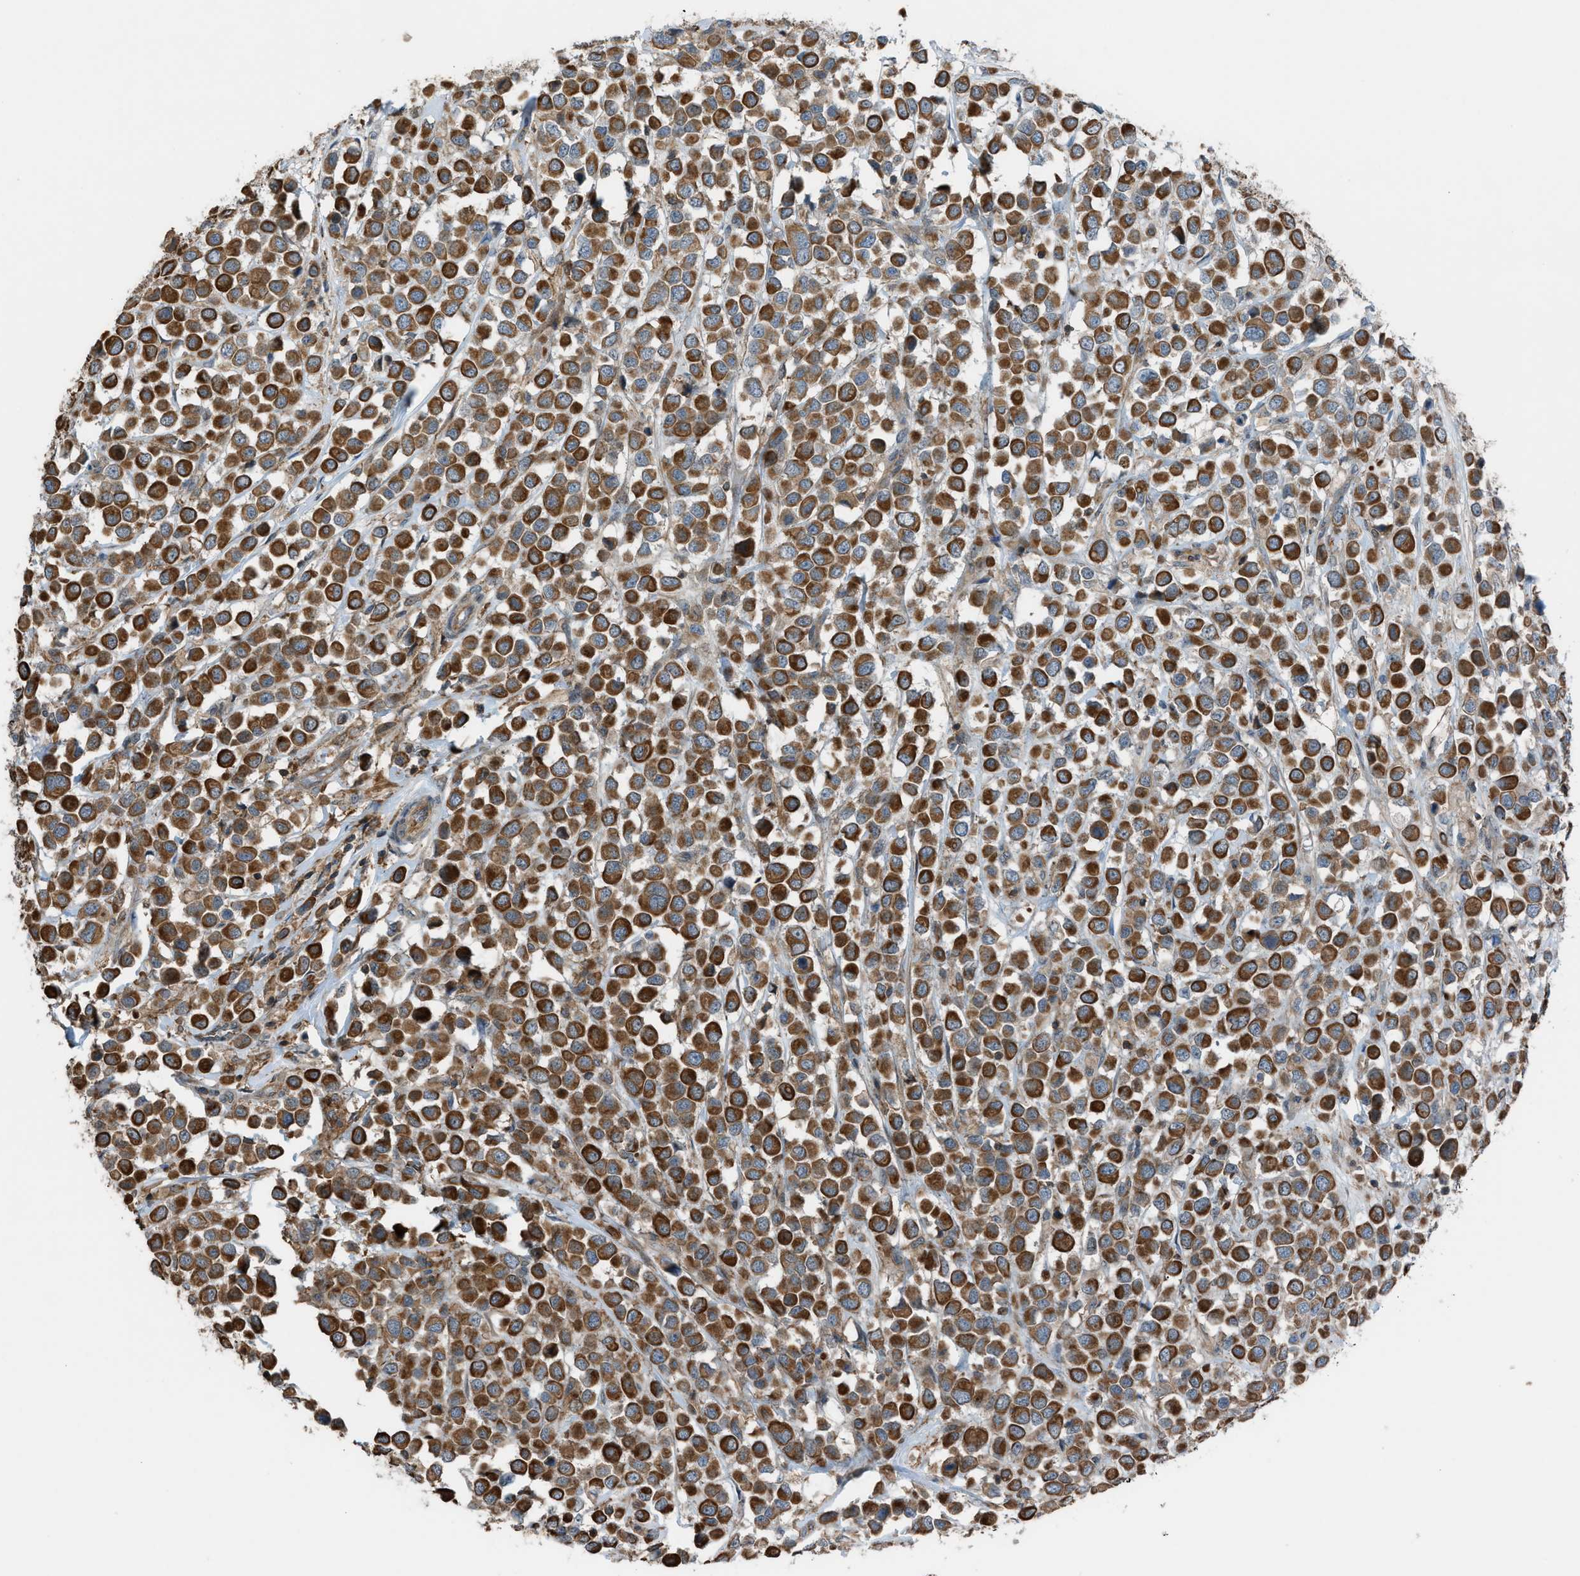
{"staining": {"intensity": "strong", "quantity": ">75%", "location": "cytoplasmic/membranous"}, "tissue": "breast cancer", "cell_type": "Tumor cells", "image_type": "cancer", "snomed": [{"axis": "morphology", "description": "Duct carcinoma"}, {"axis": "topography", "description": "Breast"}], "caption": "Protein analysis of infiltrating ductal carcinoma (breast) tissue displays strong cytoplasmic/membranous expression in about >75% of tumor cells.", "gene": "DYRK1A", "patient": {"sex": "female", "age": 61}}